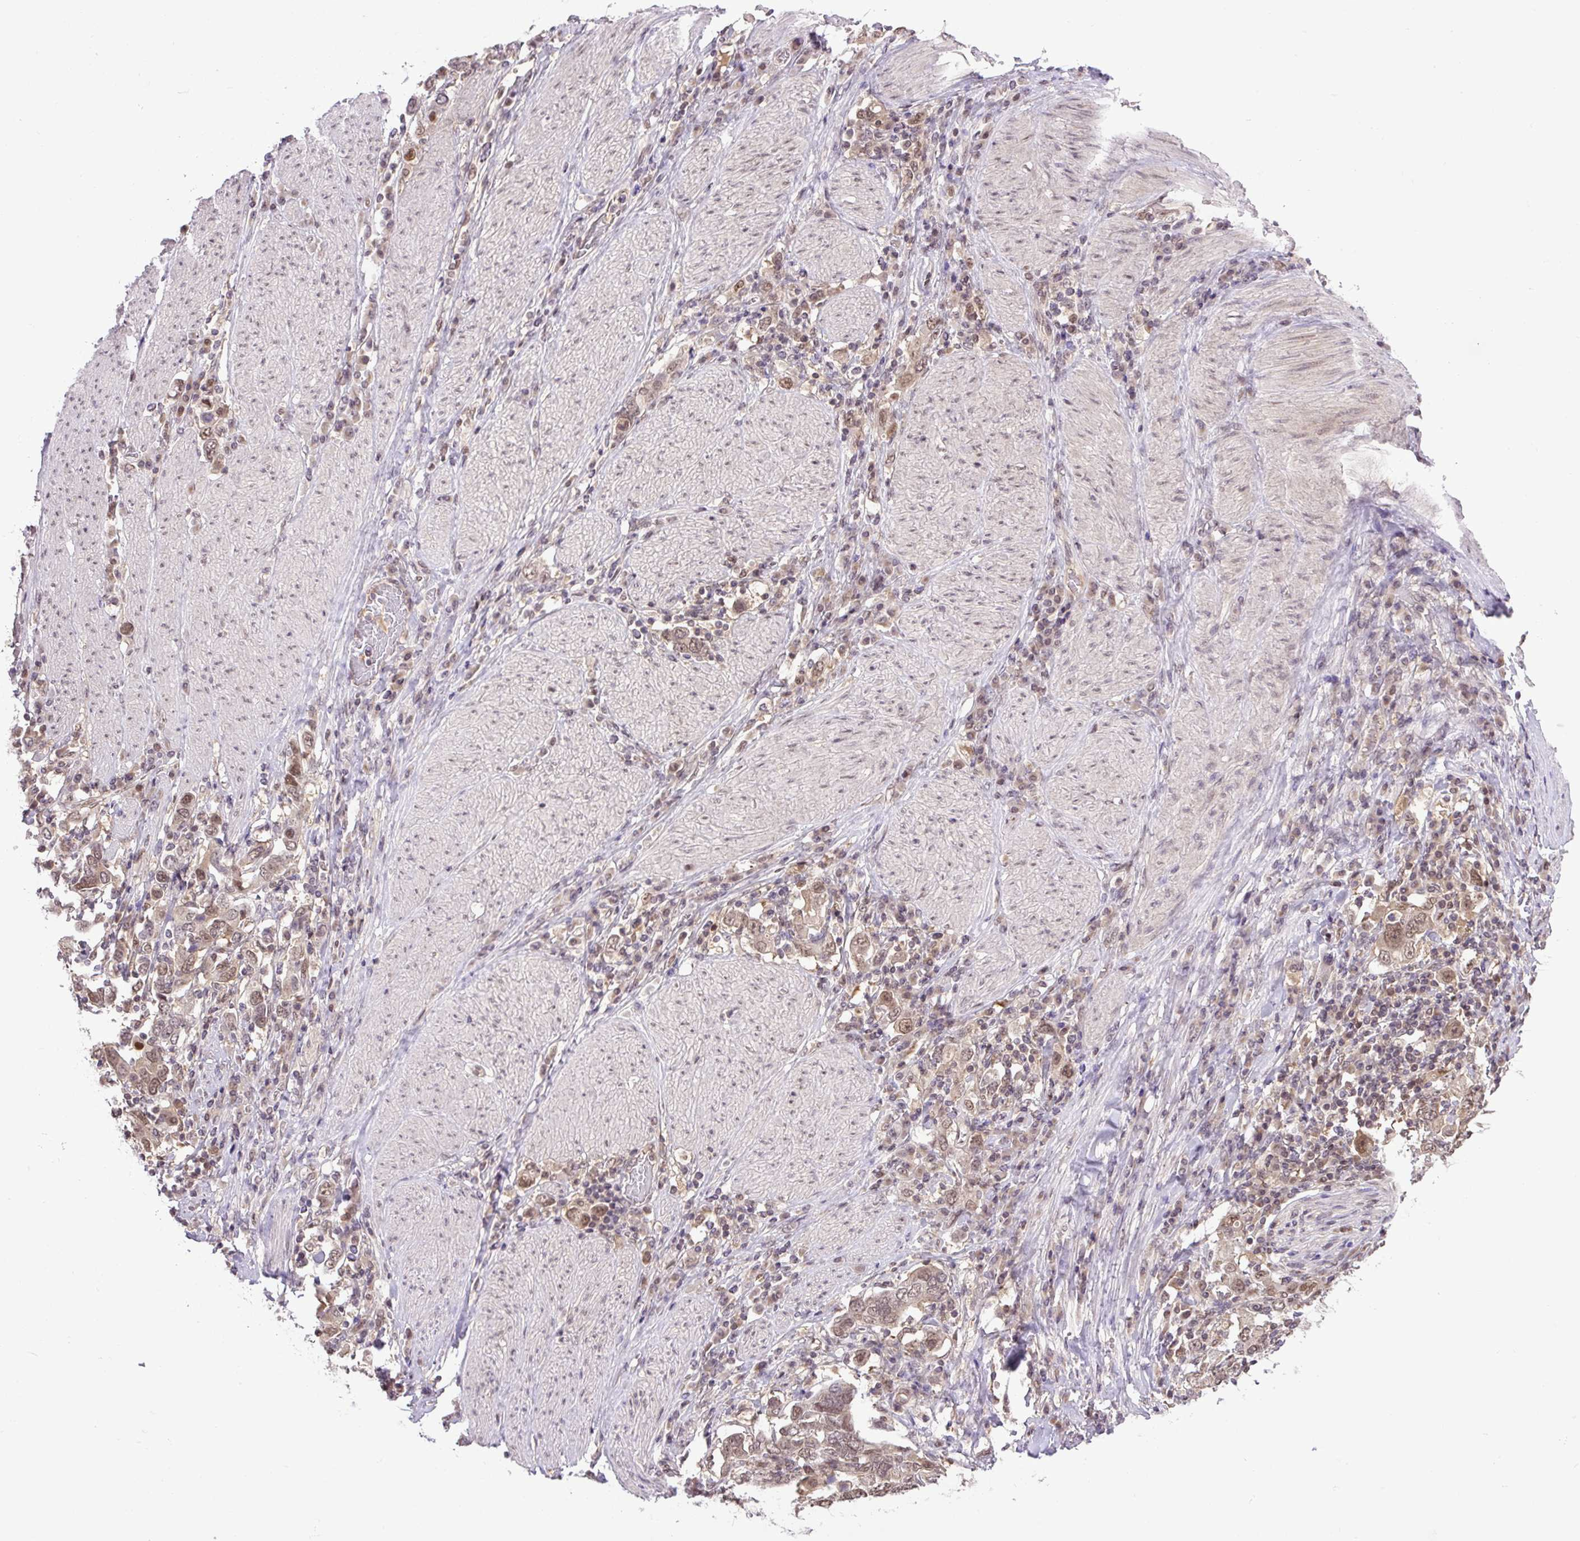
{"staining": {"intensity": "moderate", "quantity": ">75%", "location": "nuclear"}, "tissue": "stomach cancer", "cell_type": "Tumor cells", "image_type": "cancer", "snomed": [{"axis": "morphology", "description": "Adenocarcinoma, NOS"}, {"axis": "topography", "description": "Stomach, upper"}, {"axis": "topography", "description": "Stomach"}], "caption": "Immunohistochemical staining of human stomach cancer demonstrates medium levels of moderate nuclear expression in approximately >75% of tumor cells. (brown staining indicates protein expression, while blue staining denotes nuclei).", "gene": "SGTA", "patient": {"sex": "male", "age": 62}}